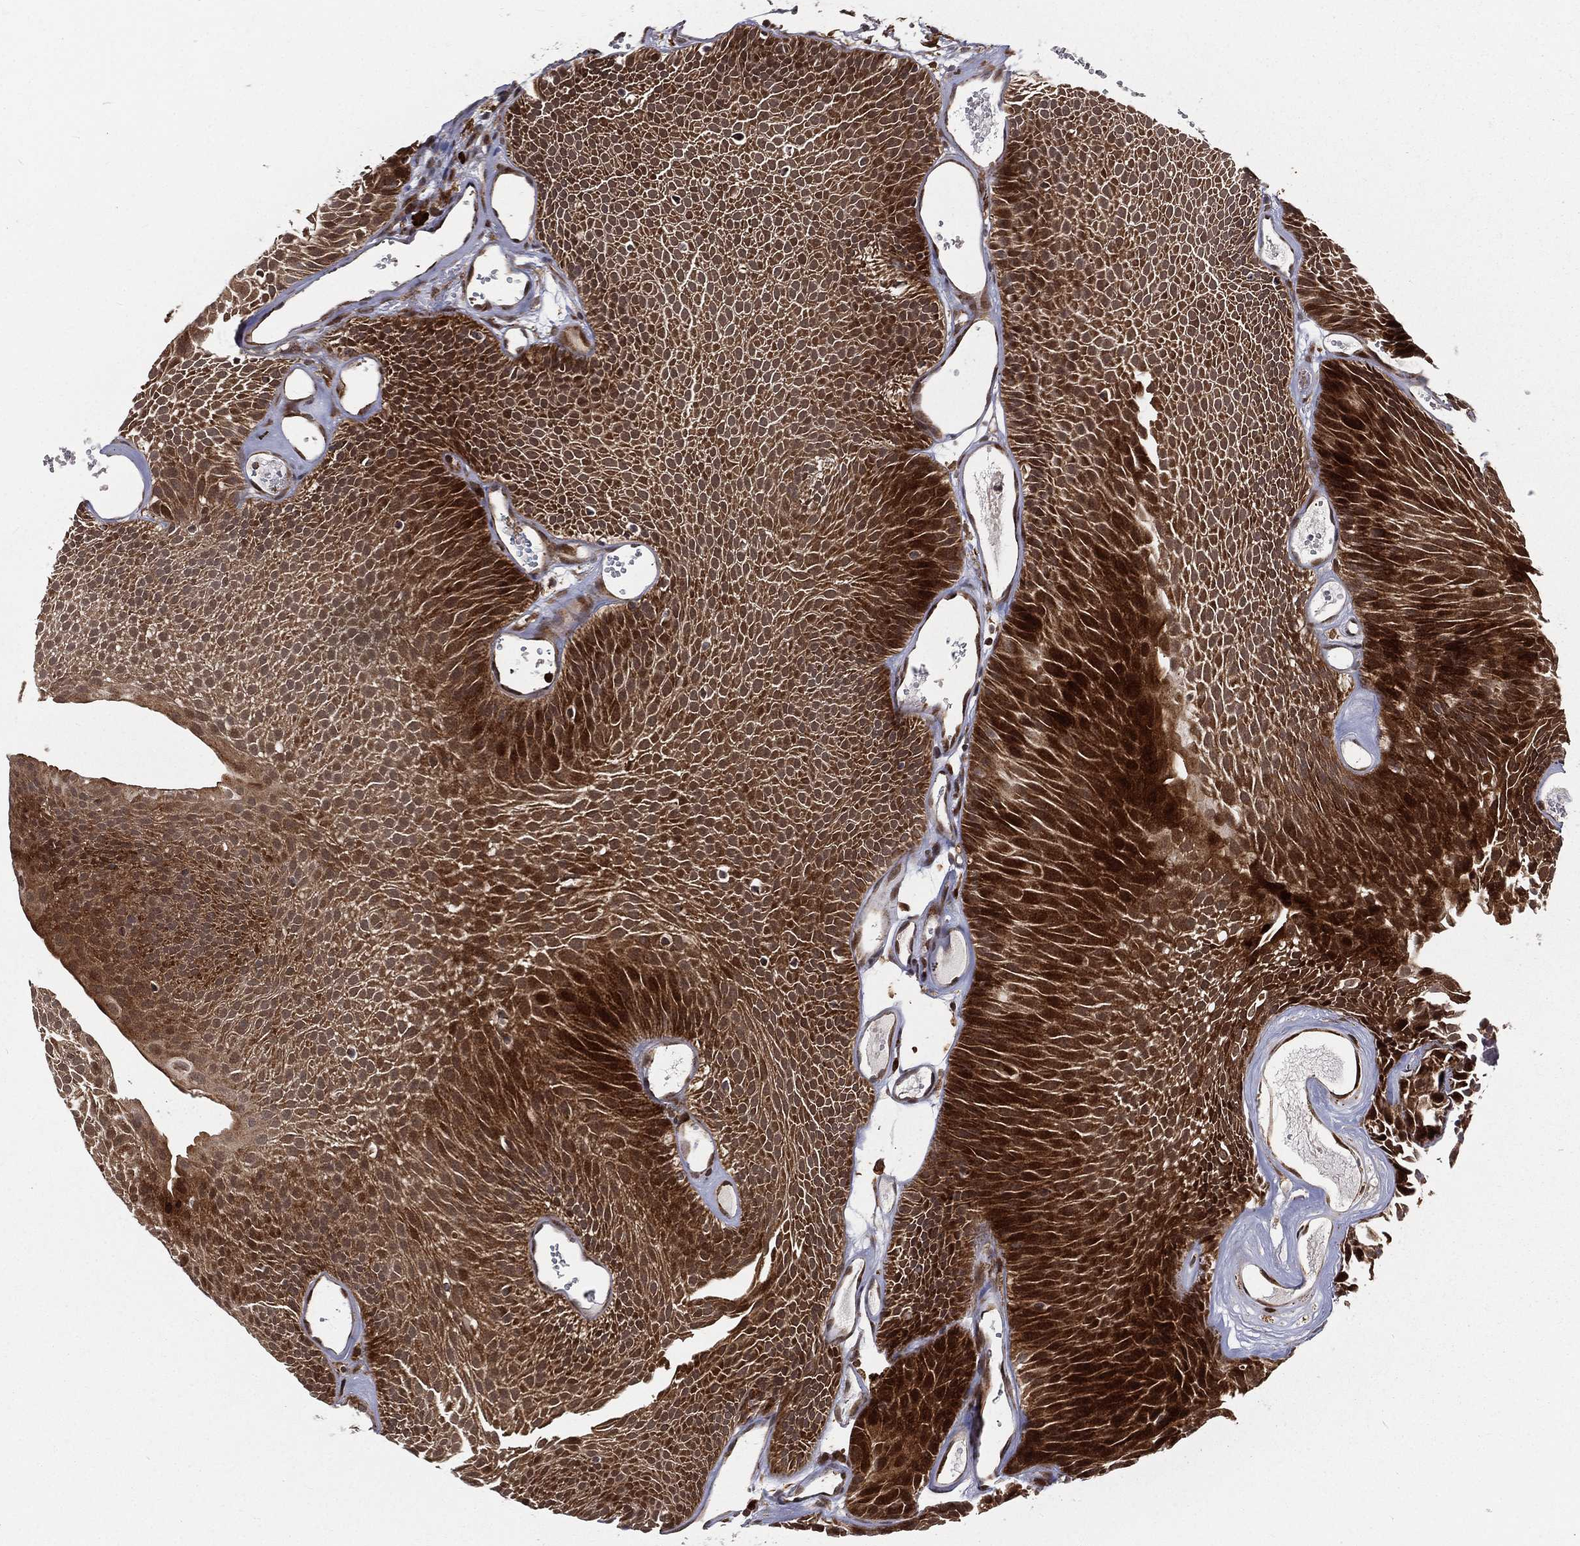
{"staining": {"intensity": "strong", "quantity": "25%-75%", "location": "cytoplasmic/membranous"}, "tissue": "urothelial cancer", "cell_type": "Tumor cells", "image_type": "cancer", "snomed": [{"axis": "morphology", "description": "Urothelial carcinoma, Low grade"}, {"axis": "topography", "description": "Urinary bladder"}], "caption": "About 25%-75% of tumor cells in urothelial cancer display strong cytoplasmic/membranous protein positivity as visualized by brown immunohistochemical staining.", "gene": "MDM2", "patient": {"sex": "male", "age": 52}}